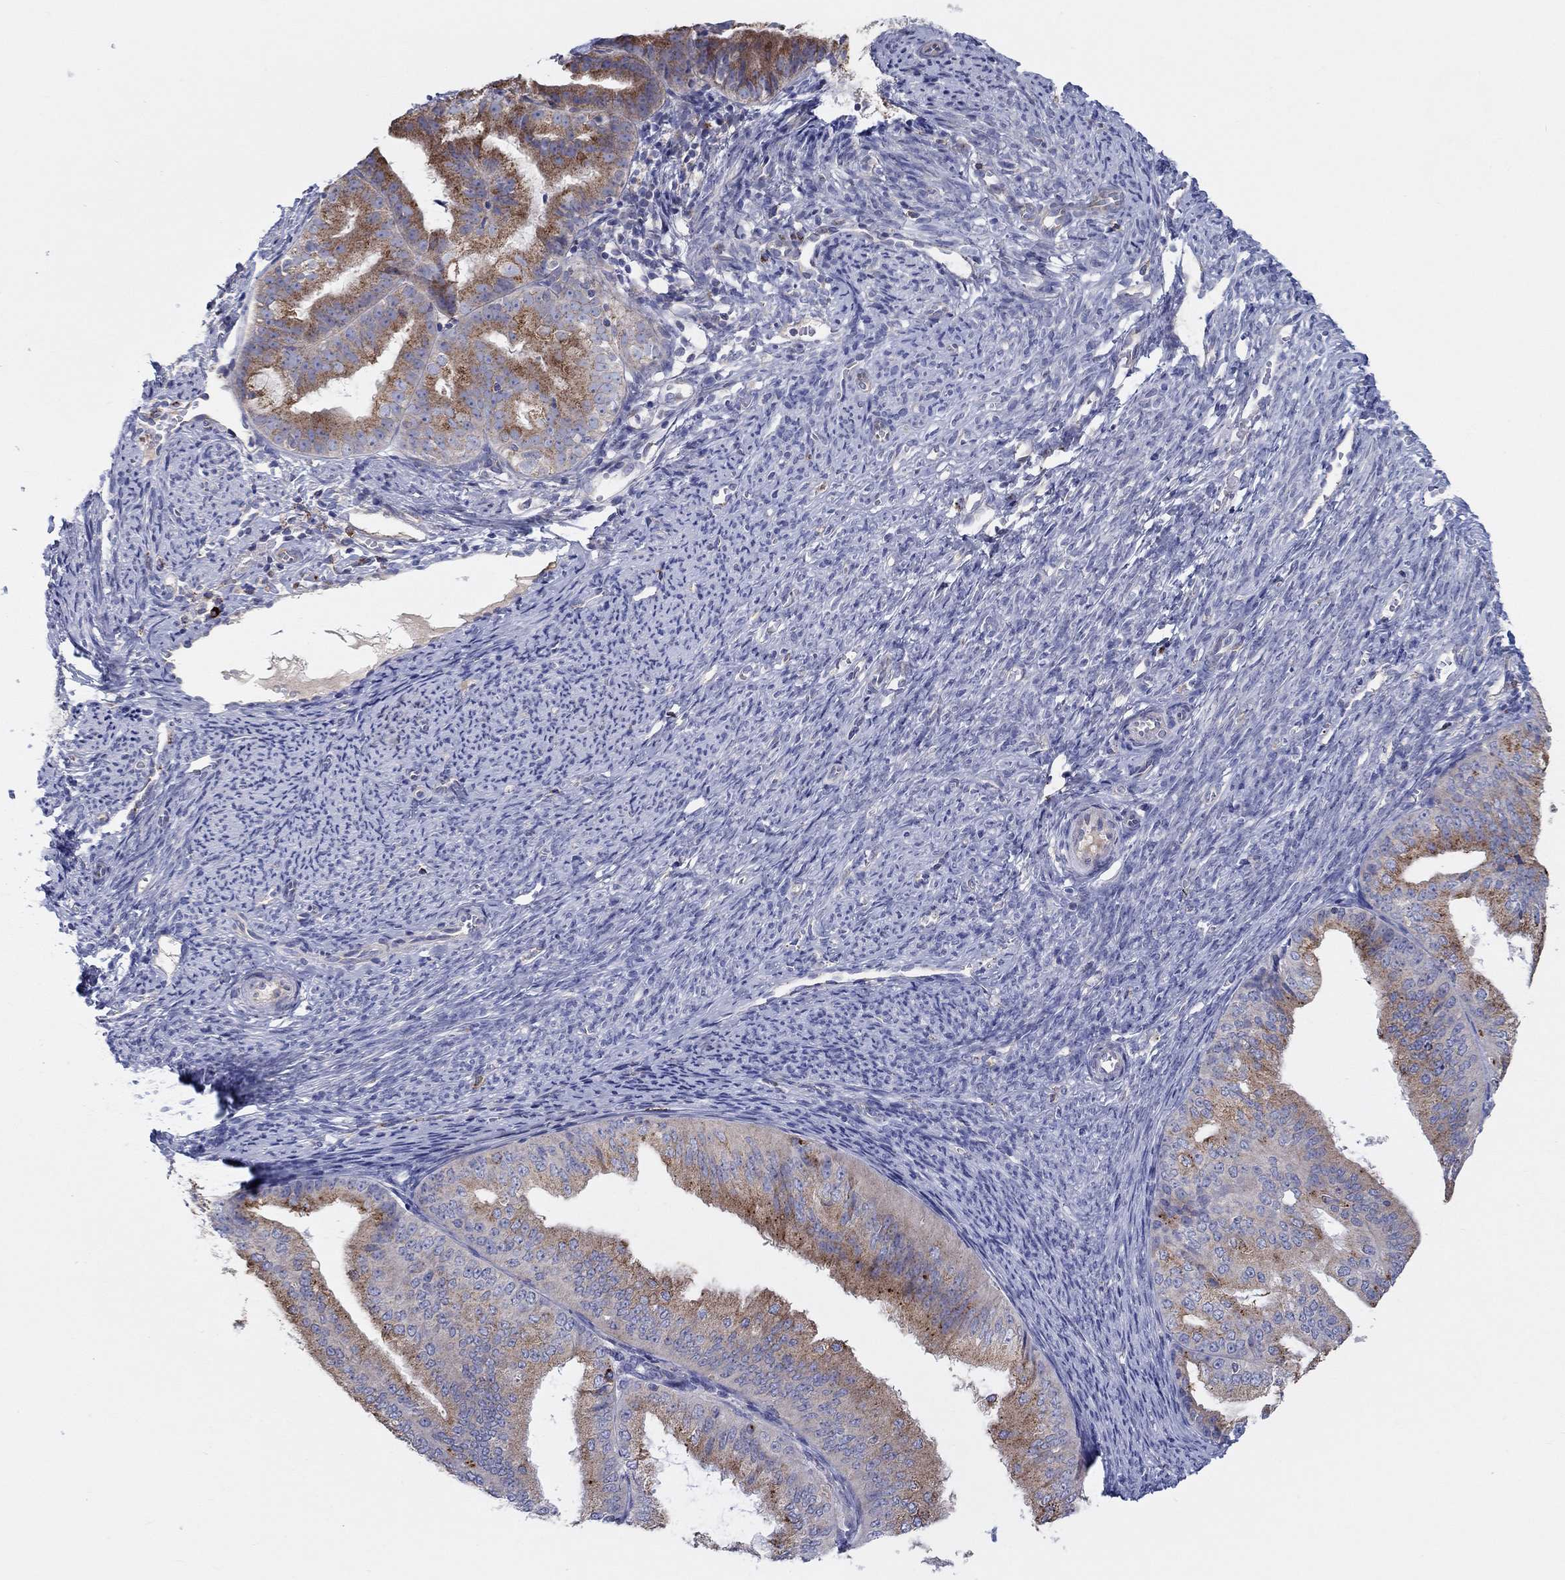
{"staining": {"intensity": "strong", "quantity": "25%-75%", "location": "cytoplasmic/membranous"}, "tissue": "endometrial cancer", "cell_type": "Tumor cells", "image_type": "cancer", "snomed": [{"axis": "morphology", "description": "Adenocarcinoma, NOS"}, {"axis": "topography", "description": "Endometrium"}], "caption": "Adenocarcinoma (endometrial) was stained to show a protein in brown. There is high levels of strong cytoplasmic/membranous staining in approximately 25%-75% of tumor cells.", "gene": "BCO2", "patient": {"sex": "female", "age": 63}}